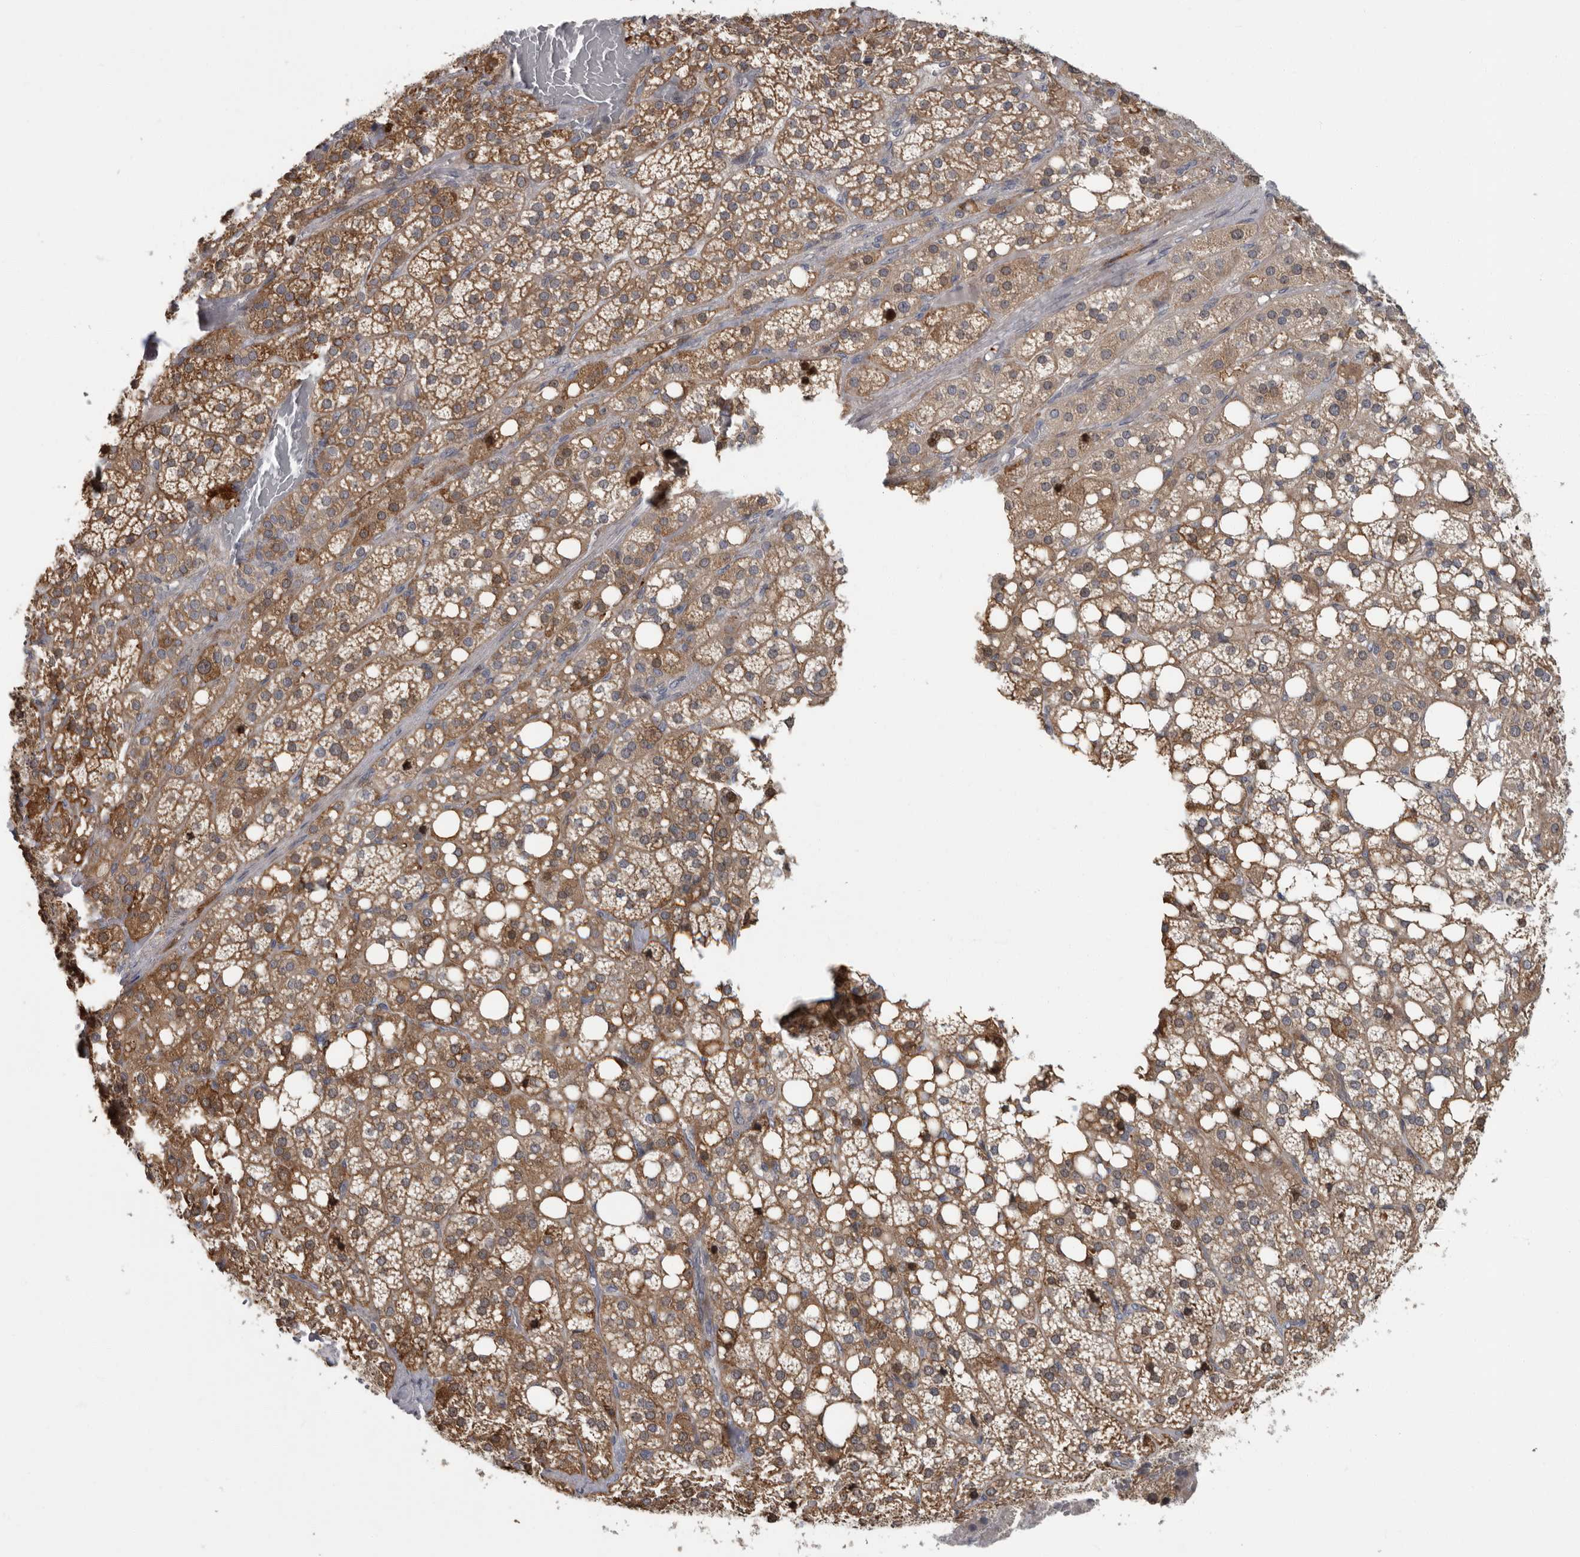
{"staining": {"intensity": "moderate", "quantity": ">75%", "location": "cytoplasmic/membranous"}, "tissue": "adrenal gland", "cell_type": "Glandular cells", "image_type": "normal", "snomed": [{"axis": "morphology", "description": "Normal tissue, NOS"}, {"axis": "topography", "description": "Adrenal gland"}], "caption": "Adrenal gland stained for a protein (brown) displays moderate cytoplasmic/membranous positive staining in about >75% of glandular cells.", "gene": "PDE7A", "patient": {"sex": "female", "age": 59}}